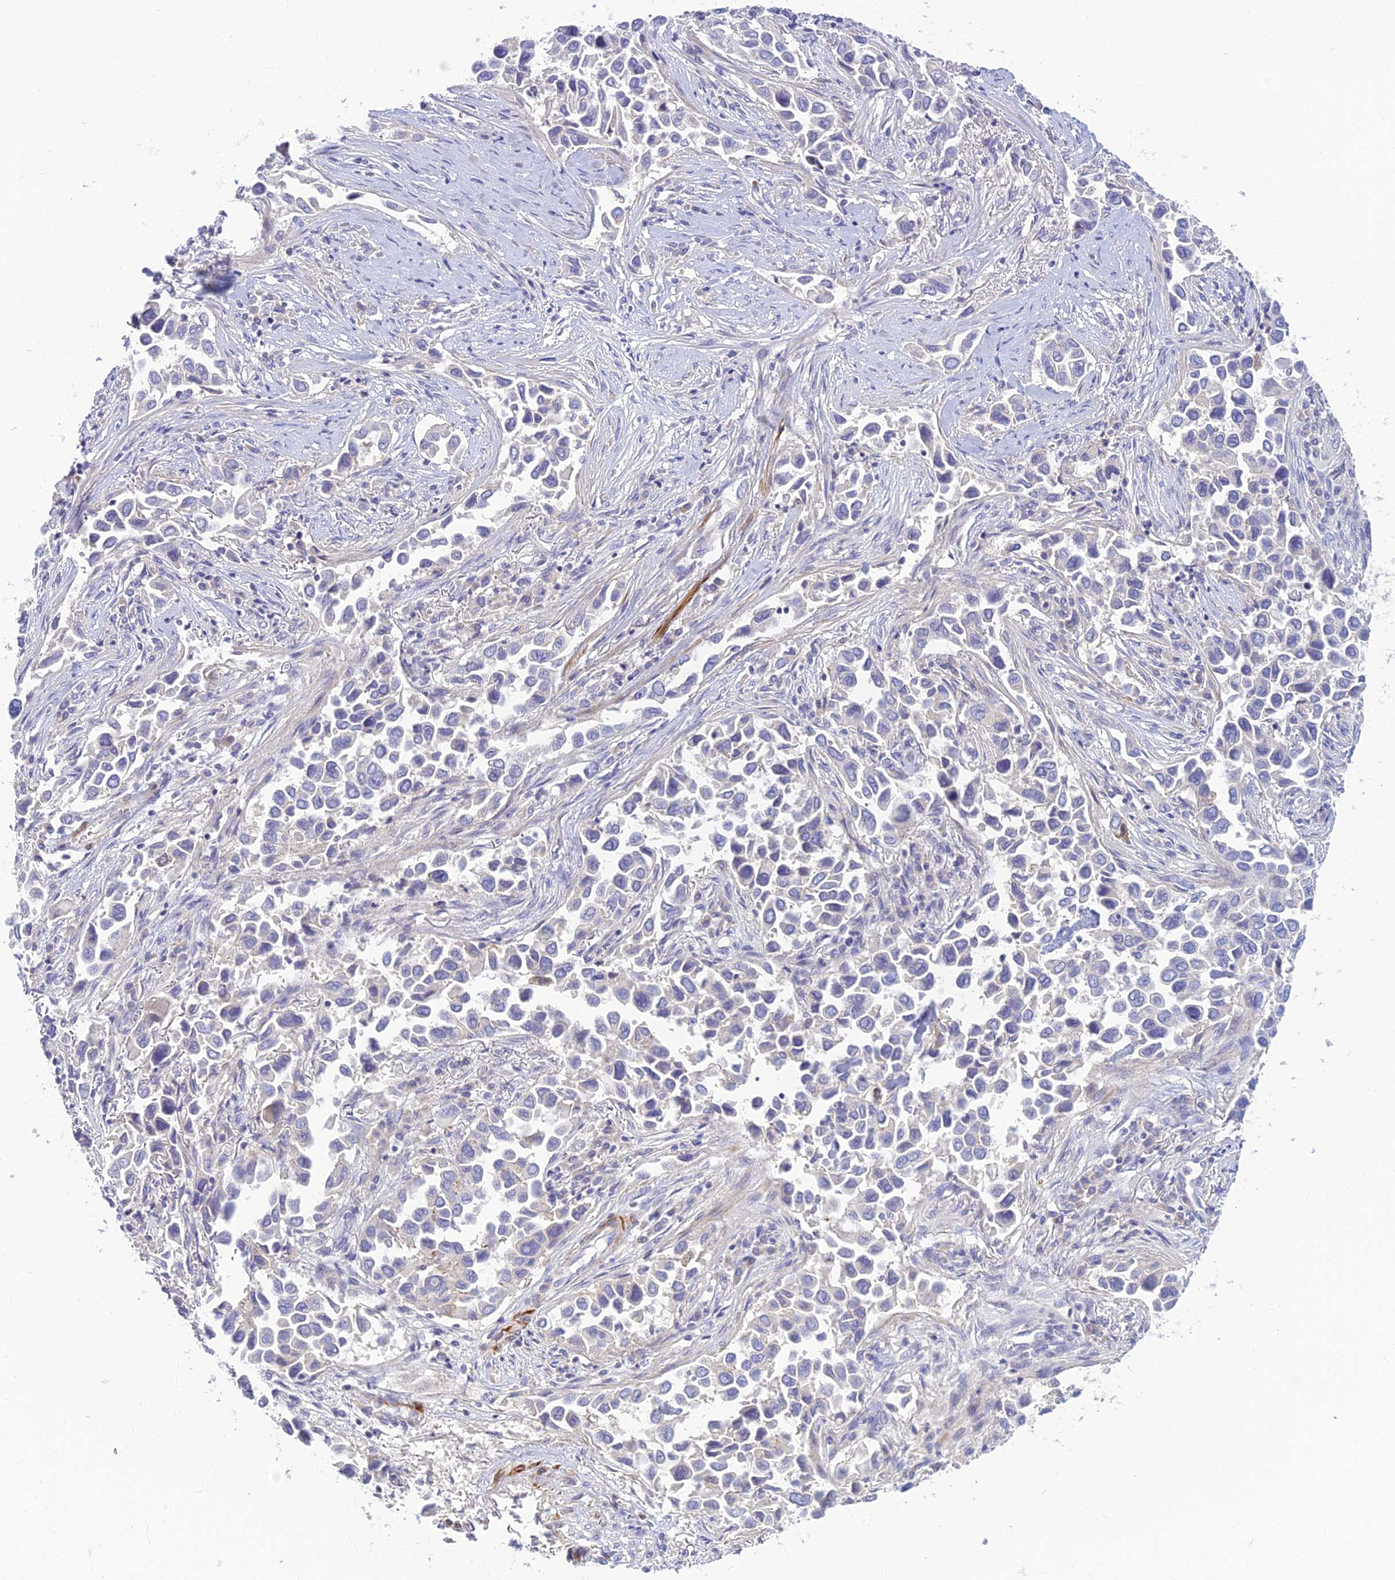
{"staining": {"intensity": "negative", "quantity": "none", "location": "none"}, "tissue": "lung cancer", "cell_type": "Tumor cells", "image_type": "cancer", "snomed": [{"axis": "morphology", "description": "Adenocarcinoma, NOS"}, {"axis": "topography", "description": "Lung"}], "caption": "This is a micrograph of immunohistochemistry staining of lung adenocarcinoma, which shows no positivity in tumor cells. The staining is performed using DAB (3,3'-diaminobenzidine) brown chromogen with nuclei counter-stained in using hematoxylin.", "gene": "CLIP4", "patient": {"sex": "female", "age": 76}}